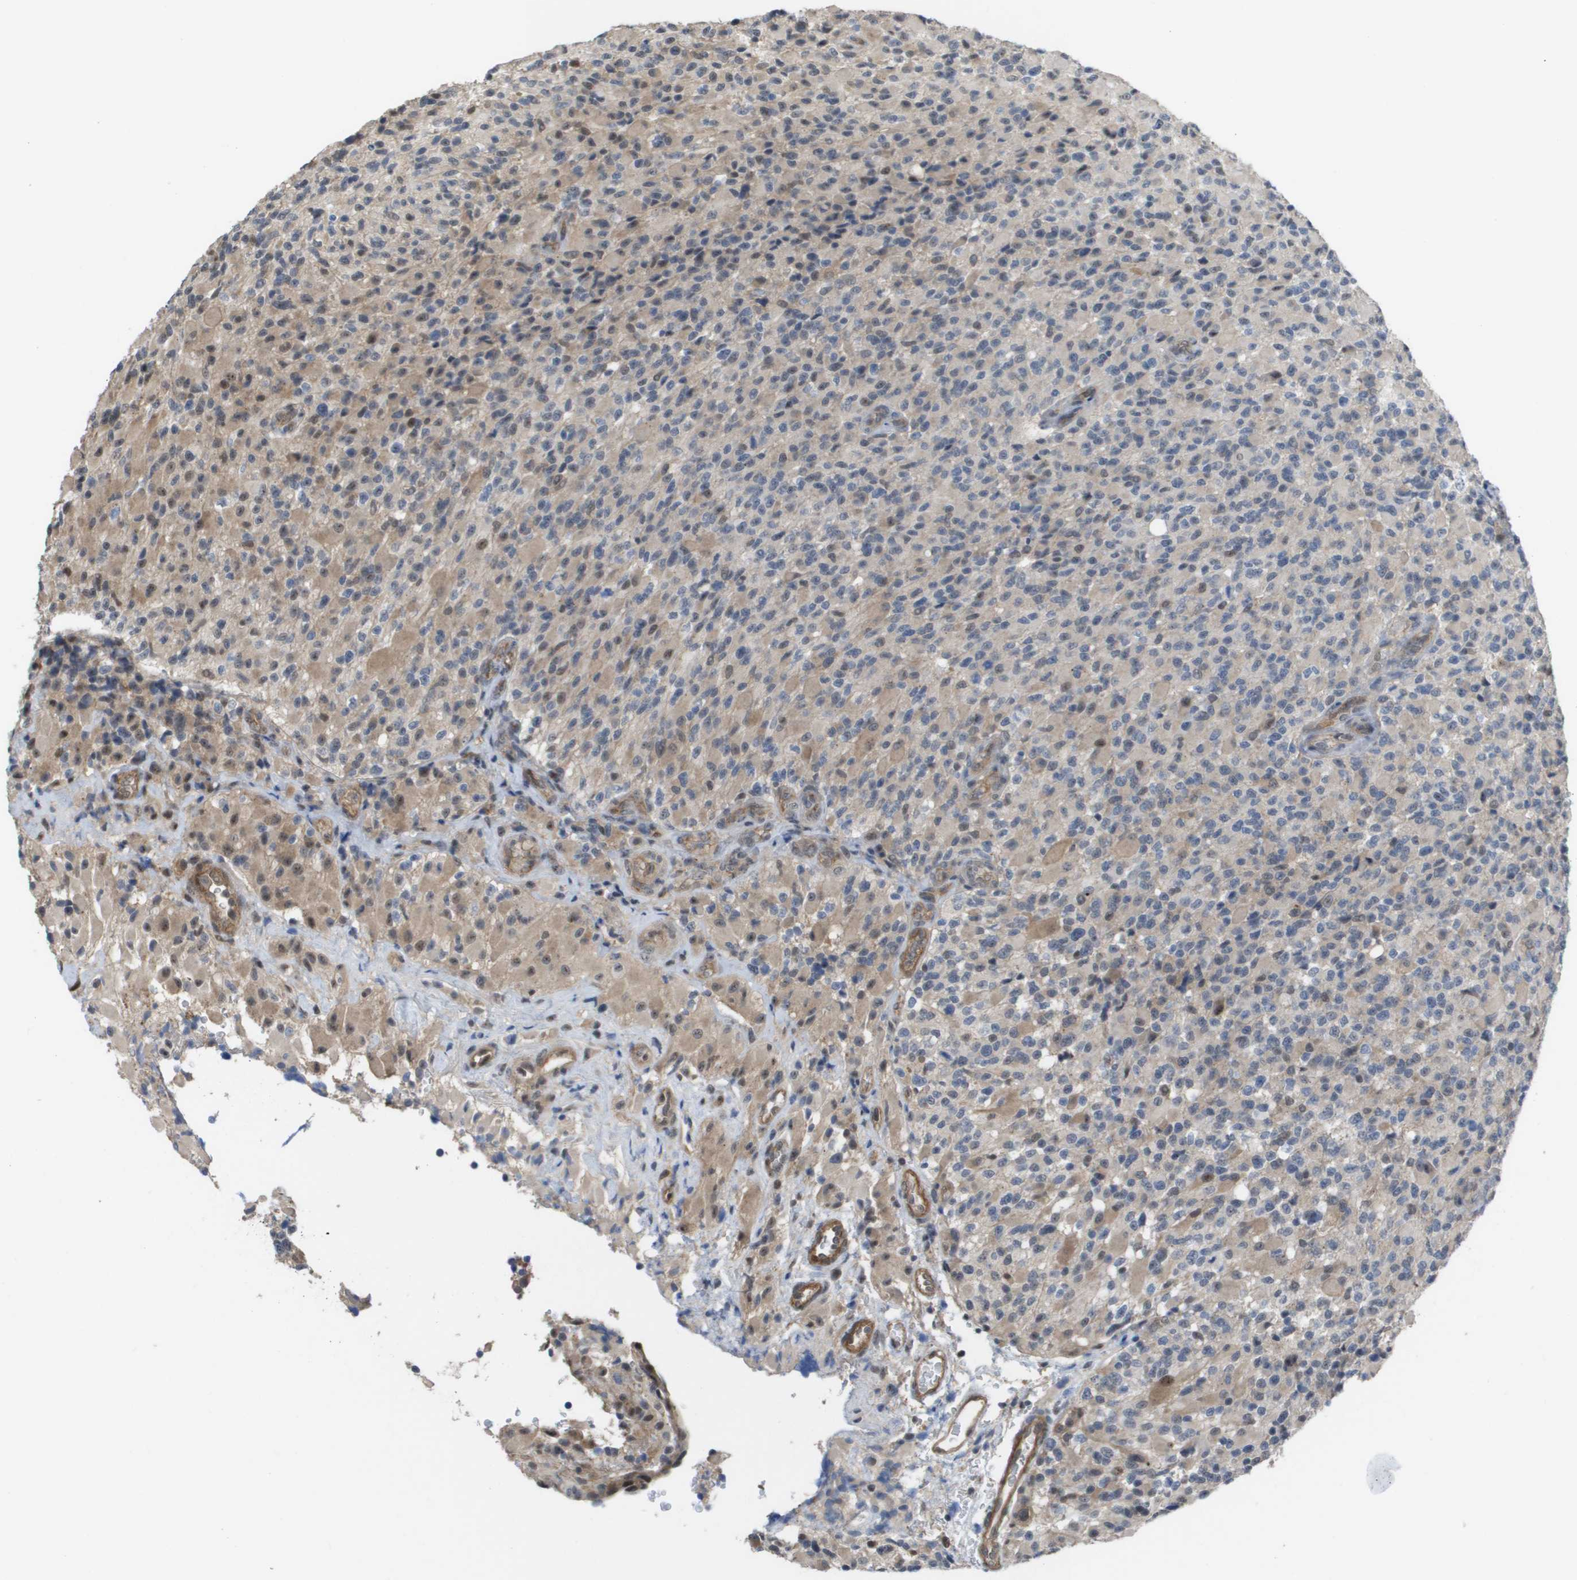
{"staining": {"intensity": "weak", "quantity": "25%-75%", "location": "cytoplasmic/membranous"}, "tissue": "glioma", "cell_type": "Tumor cells", "image_type": "cancer", "snomed": [{"axis": "morphology", "description": "Glioma, malignant, High grade"}, {"axis": "topography", "description": "Brain"}], "caption": "Malignant high-grade glioma stained with DAB (3,3'-diaminobenzidine) IHC demonstrates low levels of weak cytoplasmic/membranous positivity in approximately 25%-75% of tumor cells. (DAB IHC with brightfield microscopy, high magnification).", "gene": "RNF112", "patient": {"sex": "male", "age": 71}}